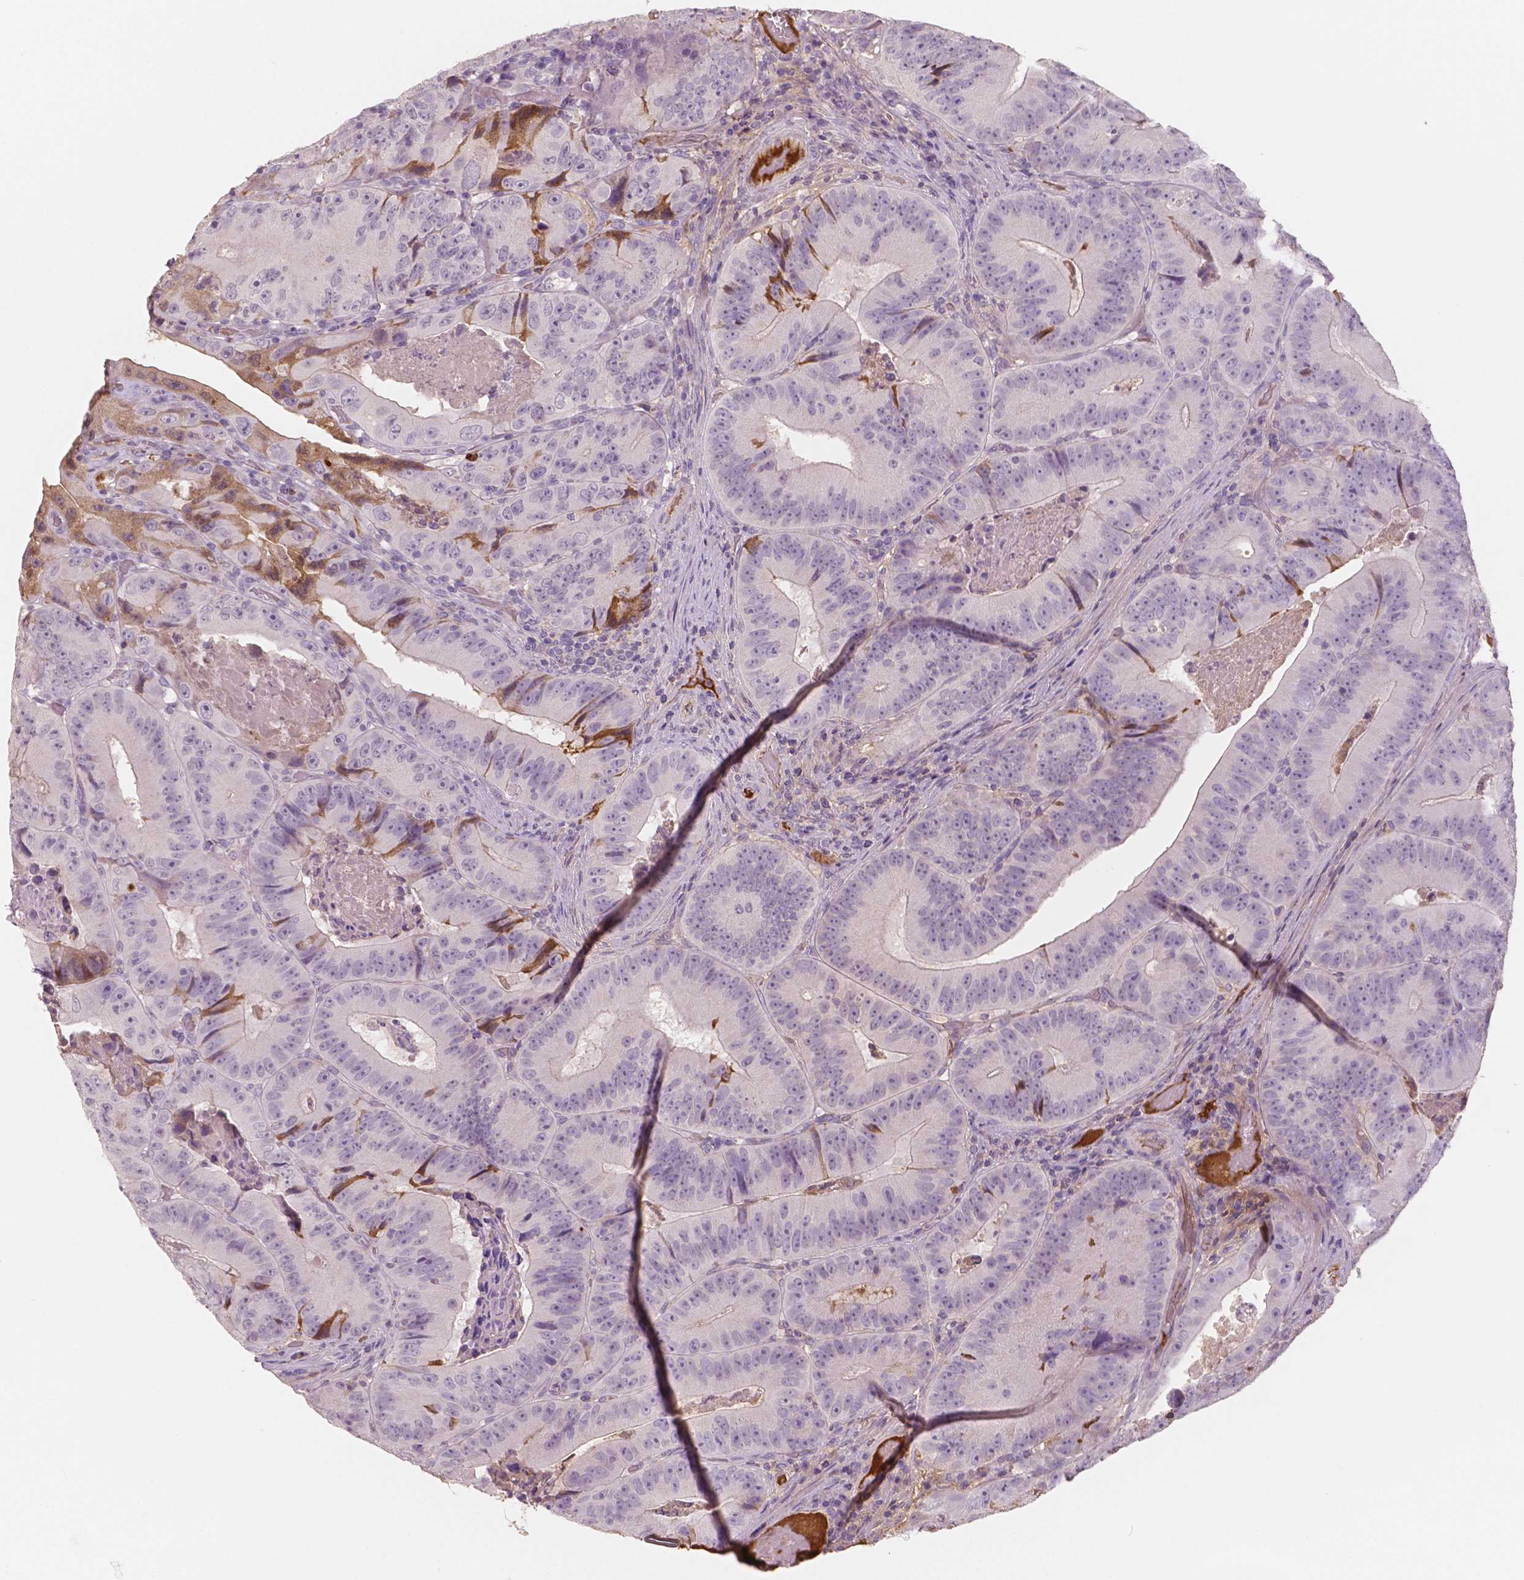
{"staining": {"intensity": "negative", "quantity": "none", "location": "none"}, "tissue": "colorectal cancer", "cell_type": "Tumor cells", "image_type": "cancer", "snomed": [{"axis": "morphology", "description": "Adenocarcinoma, NOS"}, {"axis": "topography", "description": "Colon"}], "caption": "Tumor cells show no significant expression in colorectal cancer (adenocarcinoma). The staining was performed using DAB (3,3'-diaminobenzidine) to visualize the protein expression in brown, while the nuclei were stained in blue with hematoxylin (Magnification: 20x).", "gene": "APOA4", "patient": {"sex": "female", "age": 86}}